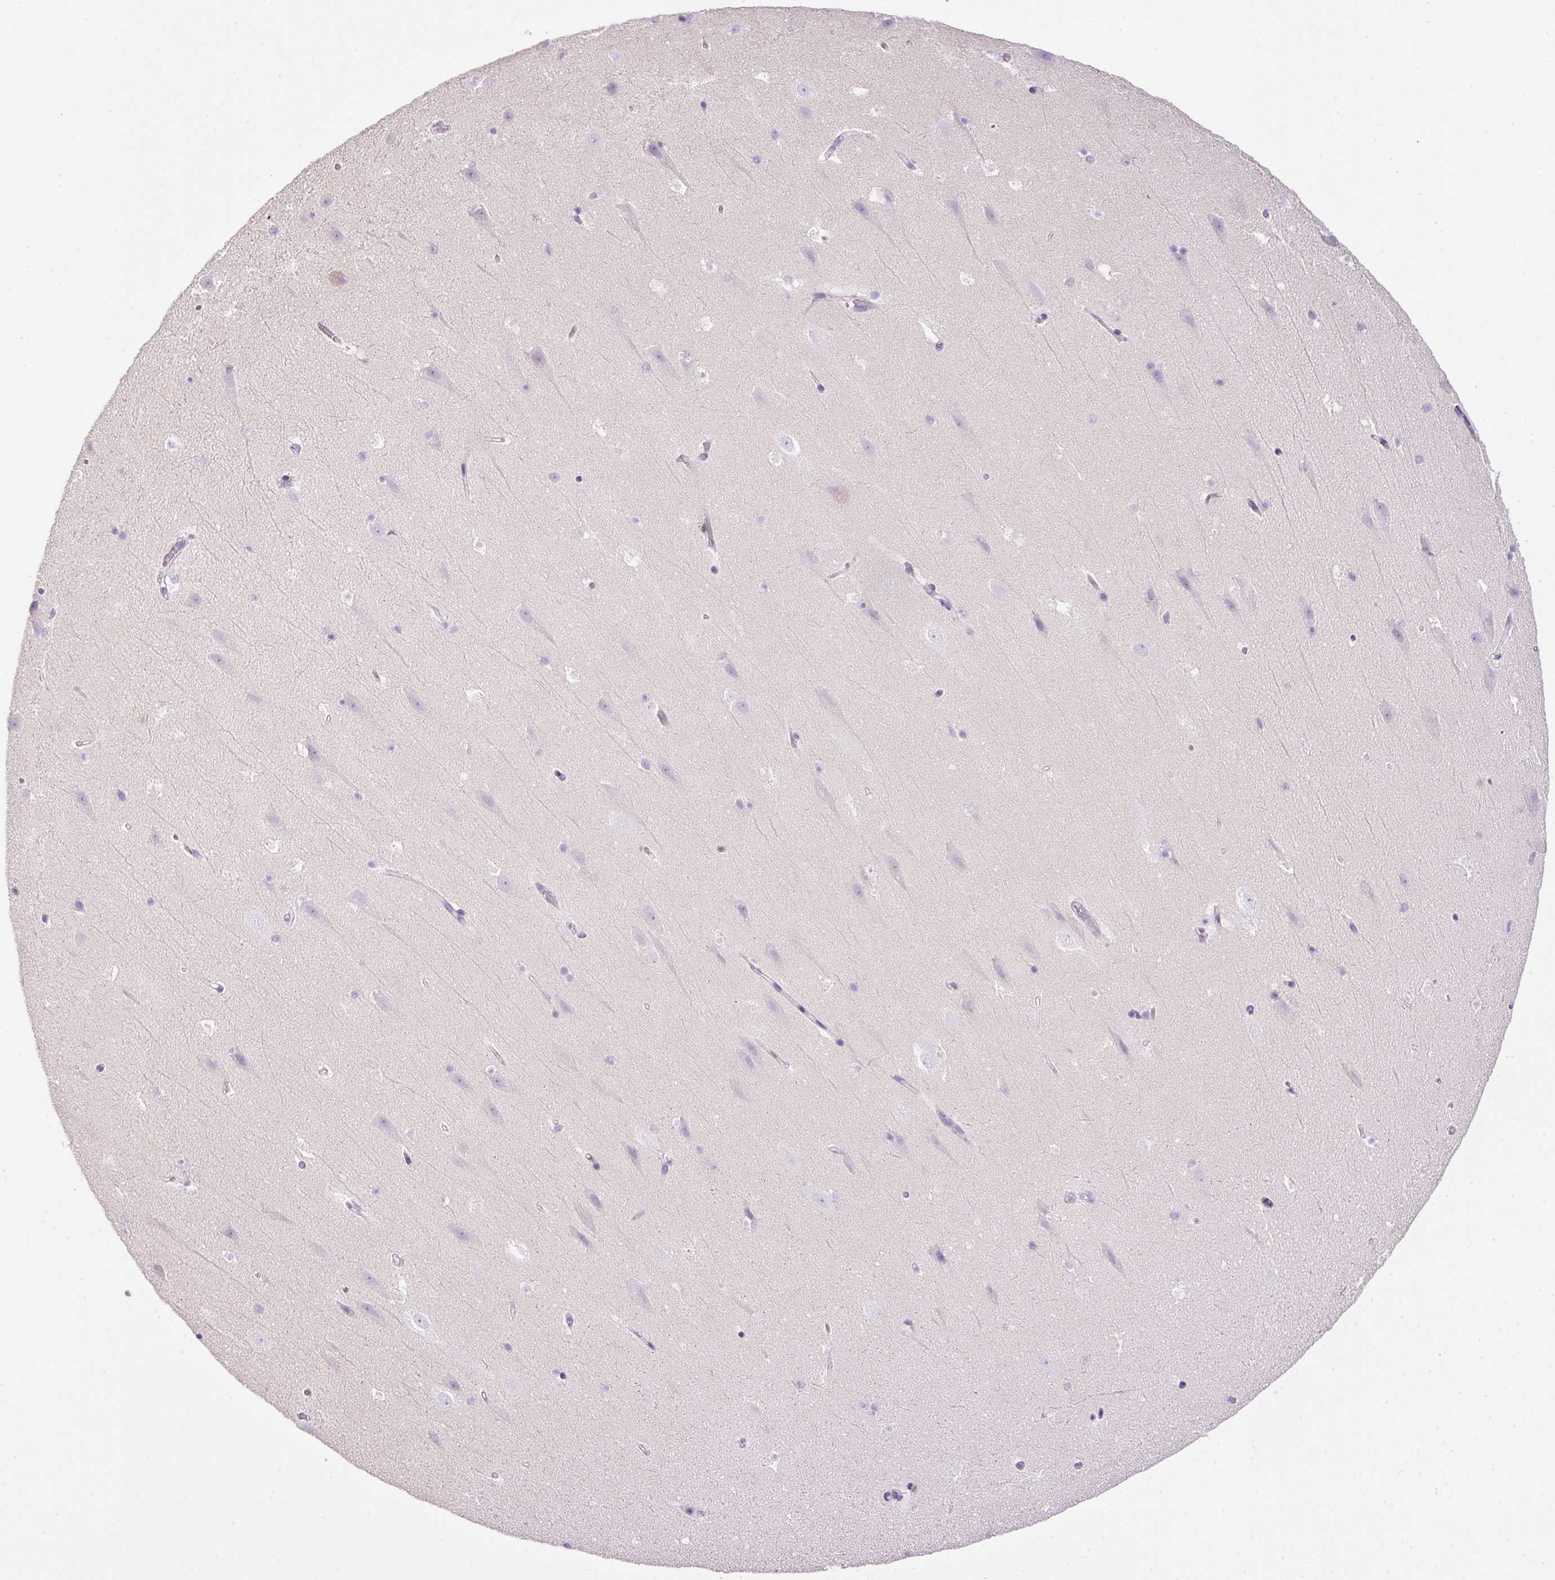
{"staining": {"intensity": "negative", "quantity": "none", "location": "none"}, "tissue": "hippocampus", "cell_type": "Glial cells", "image_type": "normal", "snomed": [{"axis": "morphology", "description": "Normal tissue, NOS"}, {"axis": "topography", "description": "Hippocampus"}], "caption": "The histopathology image displays no staining of glial cells in normal hippocampus. (DAB (3,3'-diaminobenzidine) immunohistochemistry (IHC) visualized using brightfield microscopy, high magnification).", "gene": "BSND", "patient": {"sex": "male", "age": 37}}